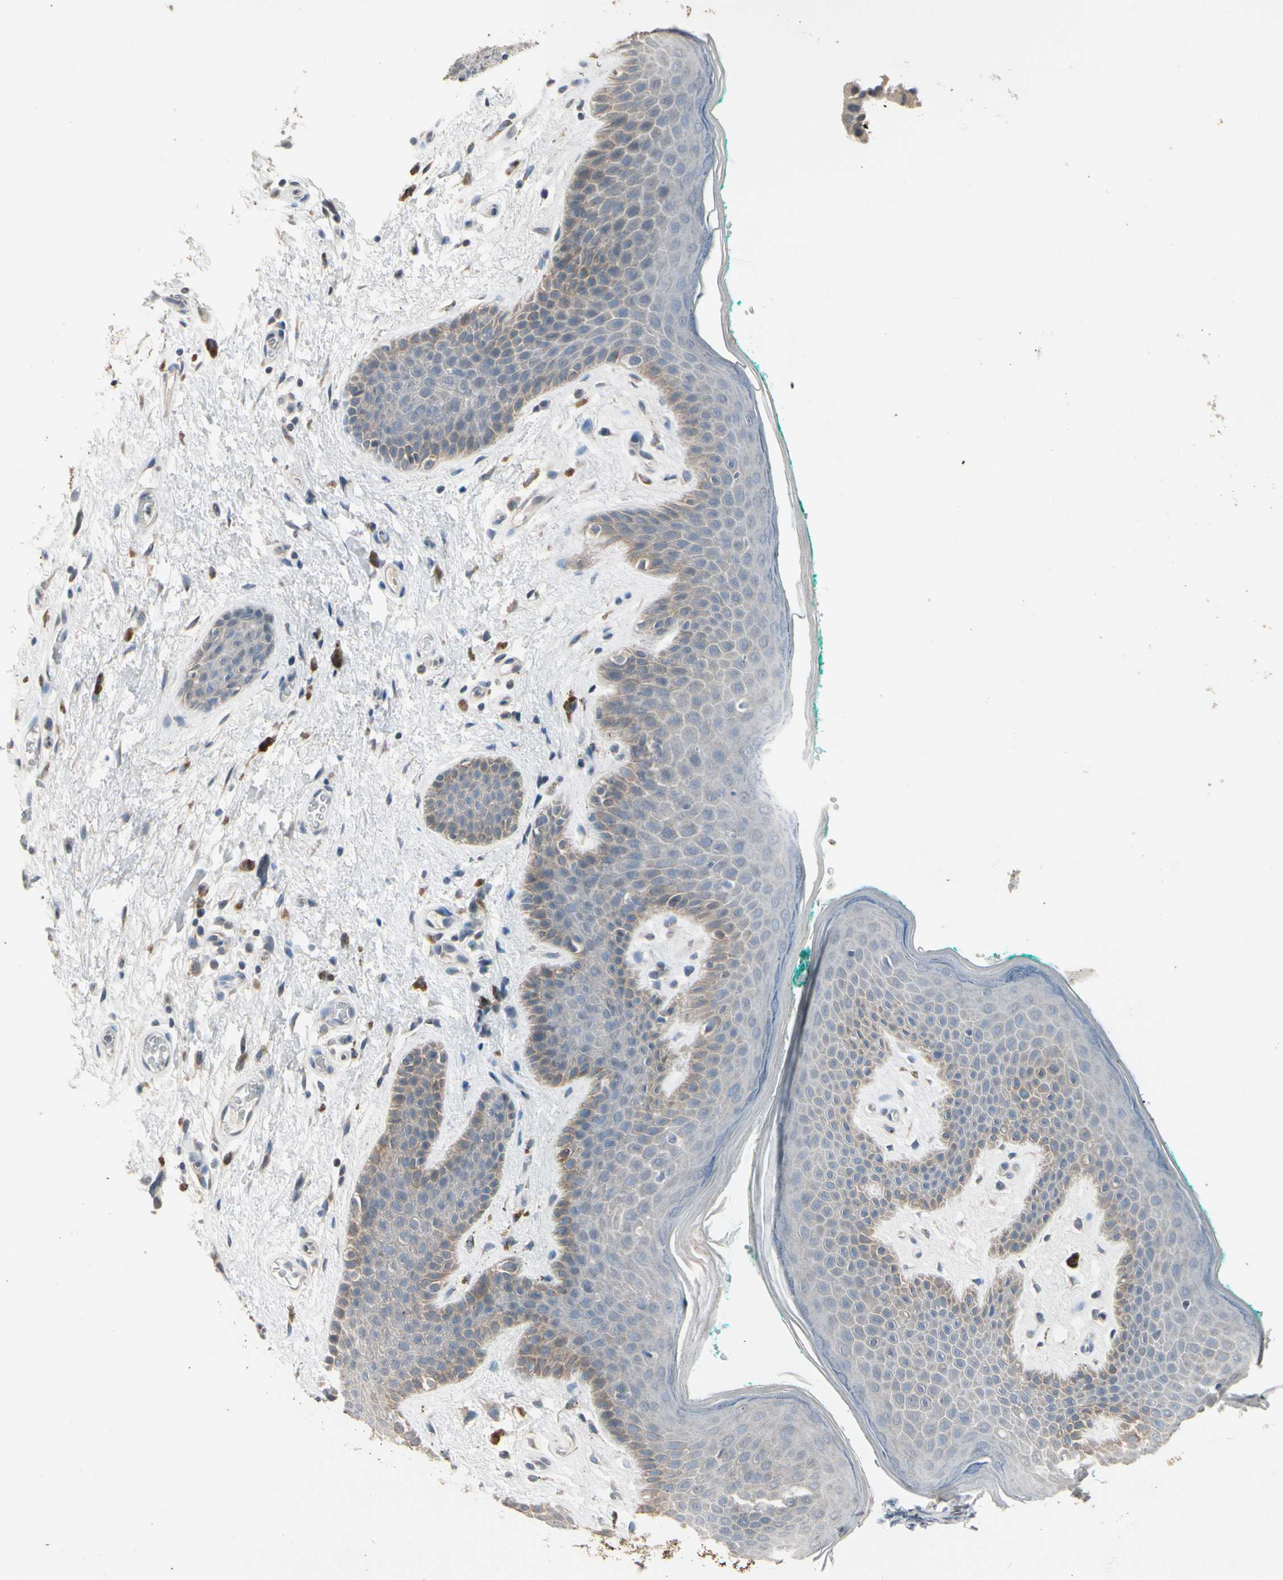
{"staining": {"intensity": "moderate", "quantity": "<25%", "location": "cytoplasmic/membranous"}, "tissue": "skin", "cell_type": "Epidermal cells", "image_type": "normal", "snomed": [{"axis": "morphology", "description": "Normal tissue, NOS"}, {"axis": "topography", "description": "Anal"}], "caption": "The histopathology image shows a brown stain indicating the presence of a protein in the cytoplasmic/membranous of epidermal cells in skin. (Stains: DAB (3,3'-diaminobenzidine) in brown, nuclei in blue, Microscopy: brightfield microscopy at high magnification).", "gene": "SV2A", "patient": {"sex": "male", "age": 74}}